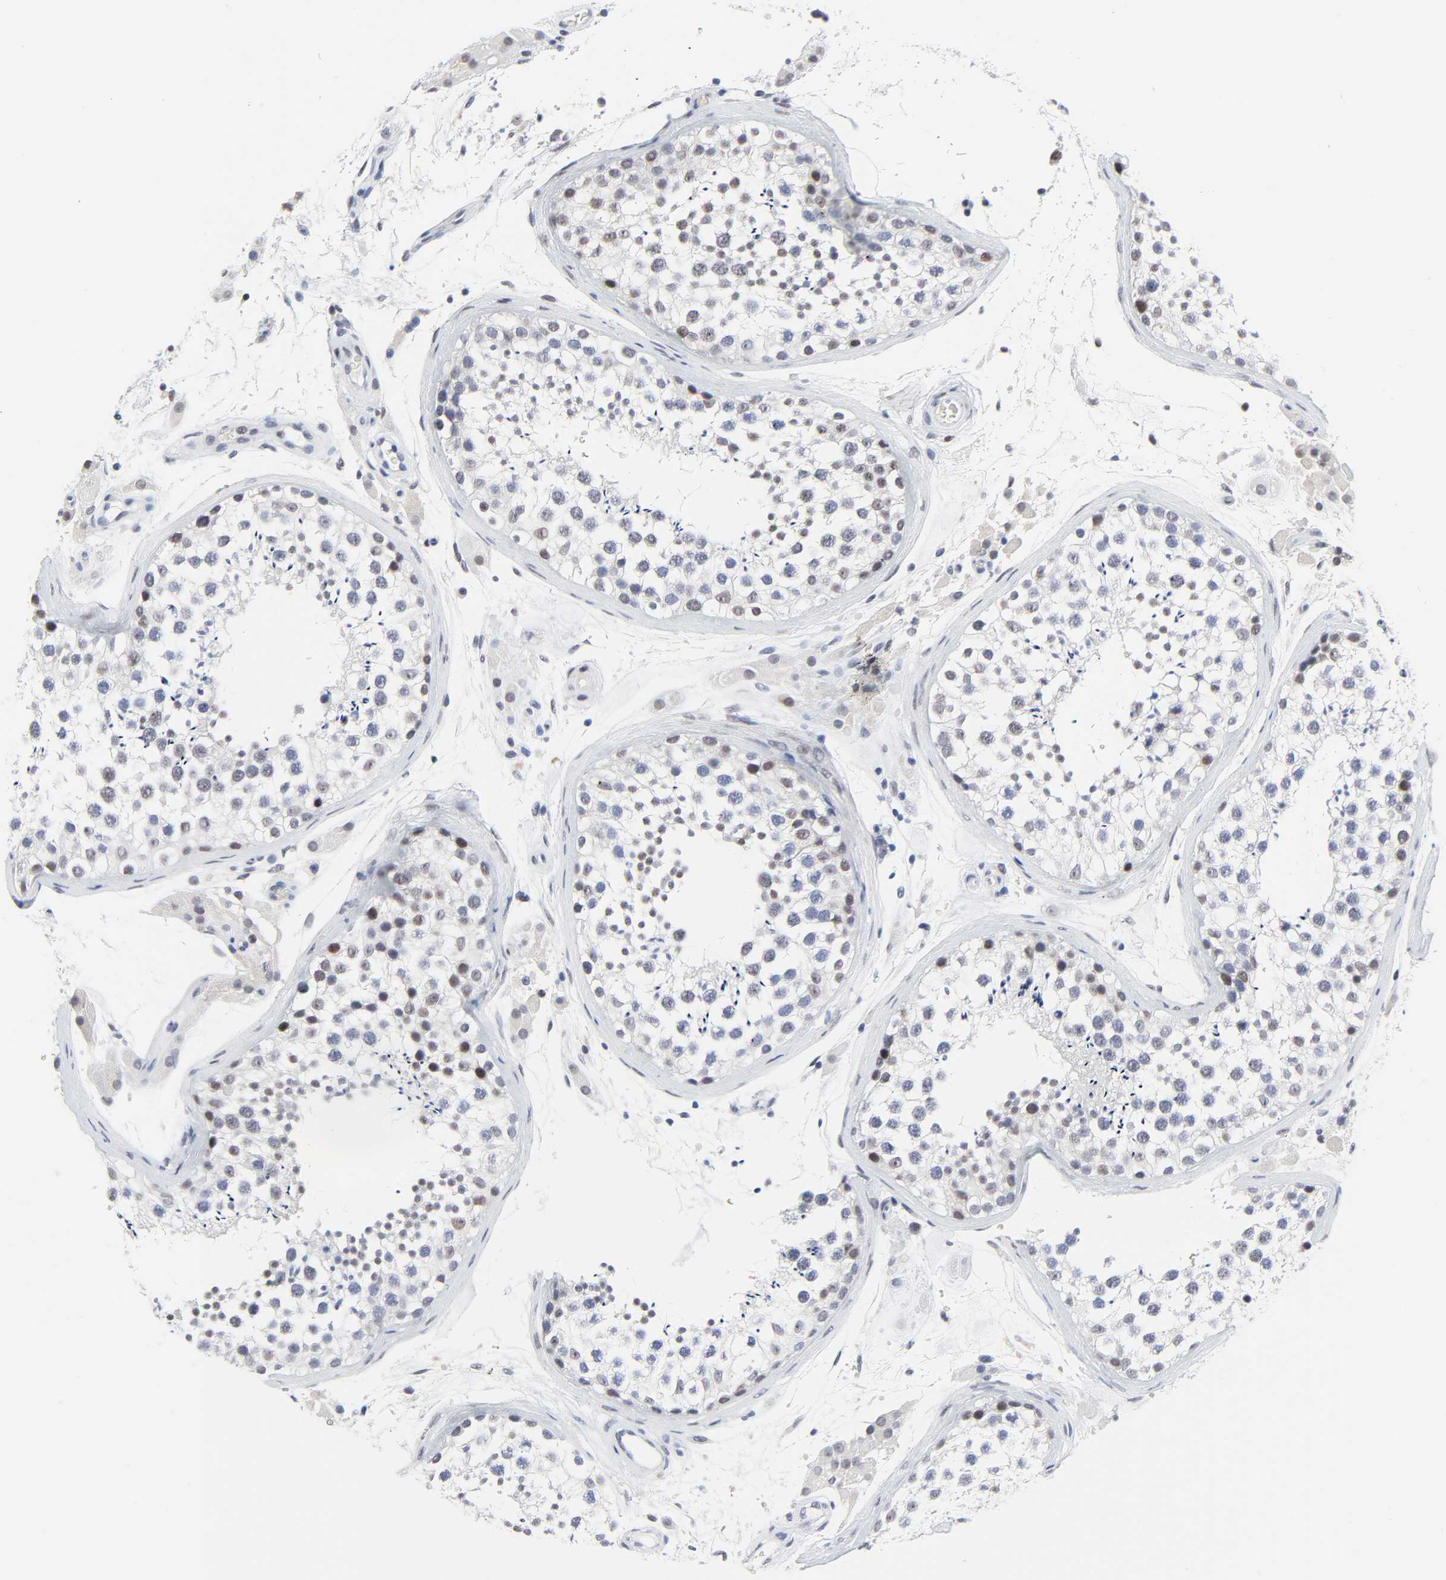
{"staining": {"intensity": "moderate", "quantity": "<25%", "location": "nuclear"}, "tissue": "testis", "cell_type": "Cells in seminiferous ducts", "image_type": "normal", "snomed": [{"axis": "morphology", "description": "Normal tissue, NOS"}, {"axis": "topography", "description": "Testis"}], "caption": "An IHC image of normal tissue is shown. Protein staining in brown labels moderate nuclear positivity in testis within cells in seminiferous ducts. The staining was performed using DAB (3,3'-diaminobenzidine), with brown indicating positive protein expression. Nuclei are stained blue with hematoxylin.", "gene": "ZNF589", "patient": {"sex": "male", "age": 46}}